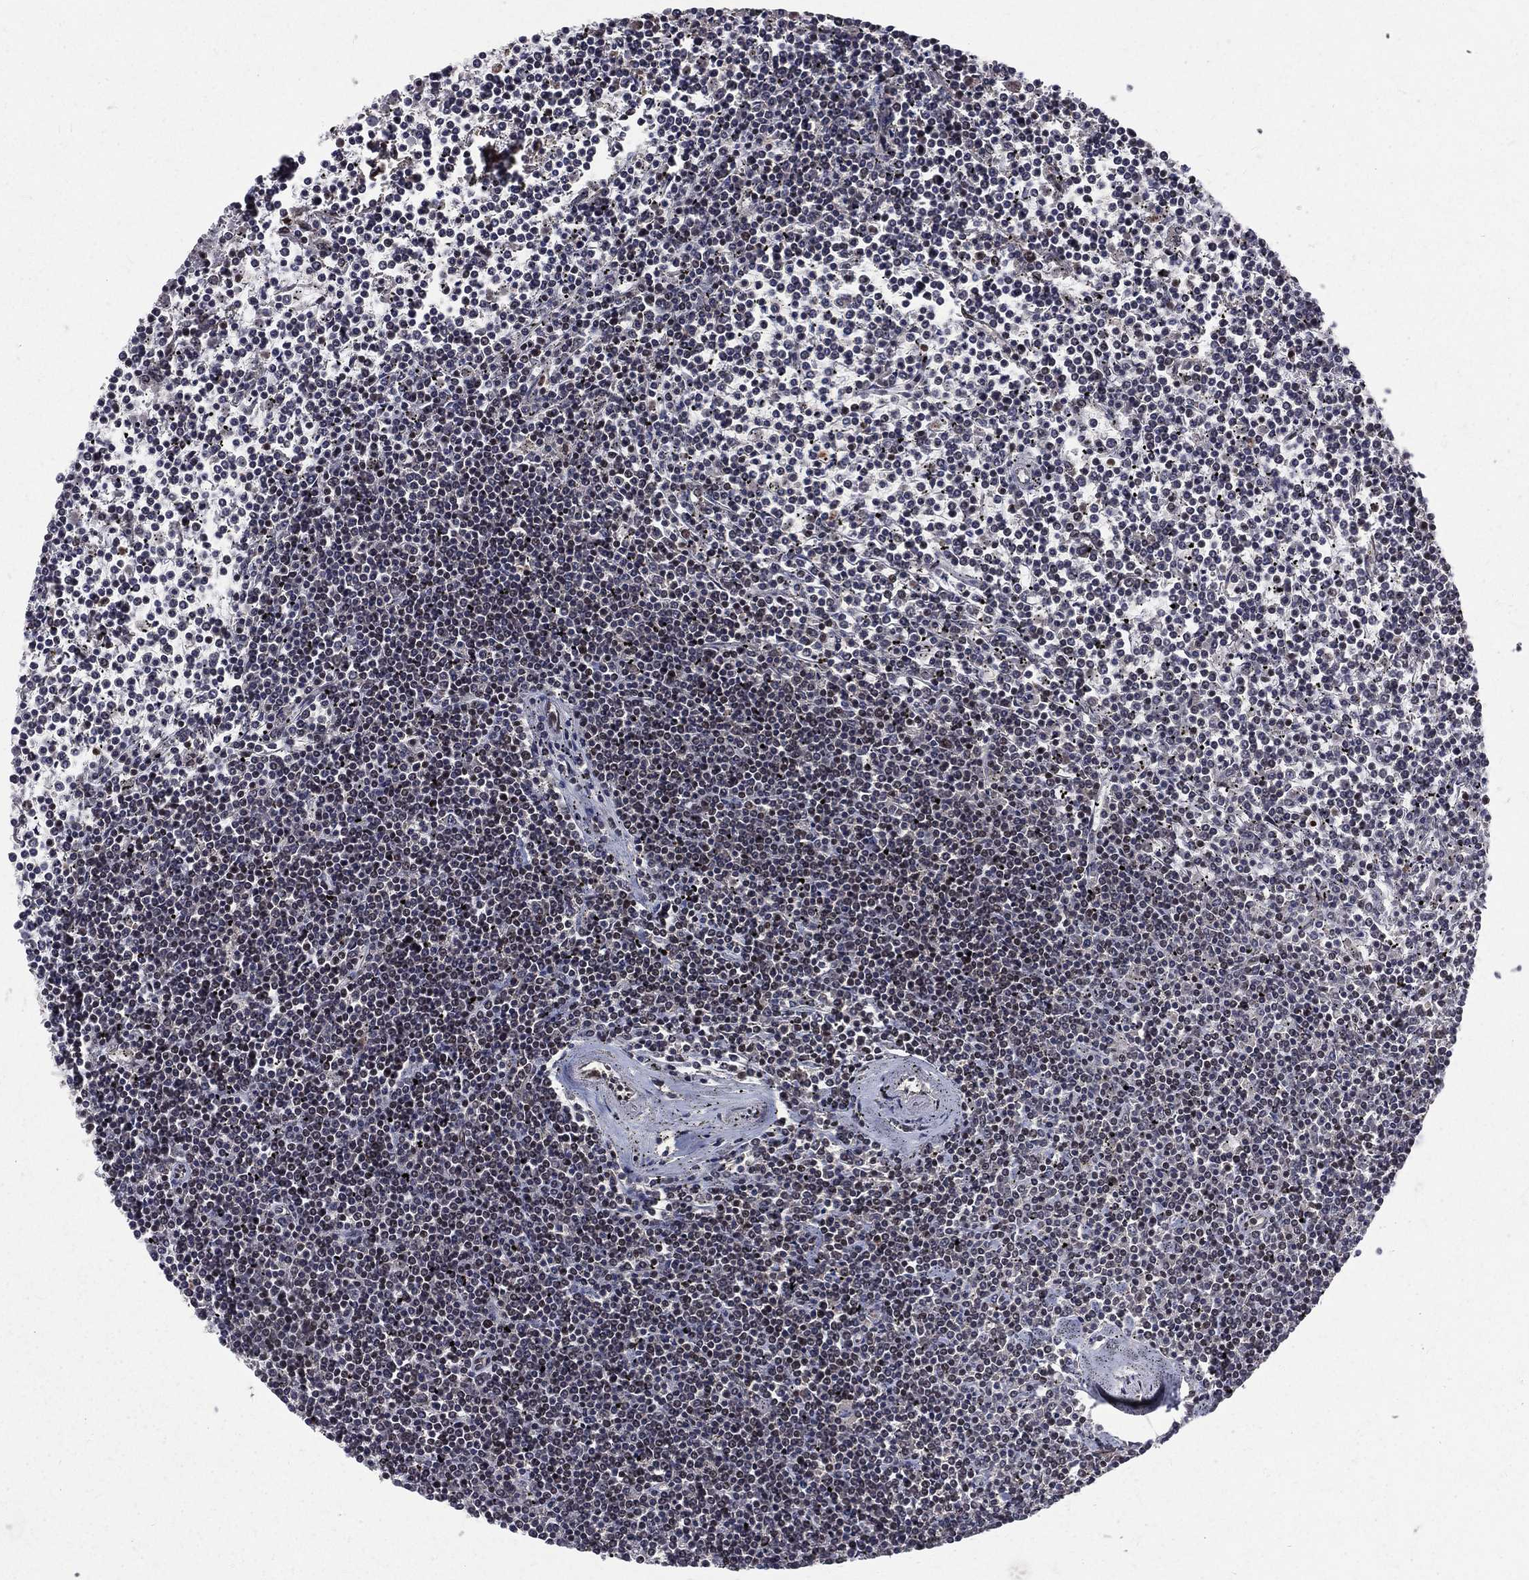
{"staining": {"intensity": "moderate", "quantity": "<25%", "location": "nuclear"}, "tissue": "lymphoma", "cell_type": "Tumor cells", "image_type": "cancer", "snomed": [{"axis": "morphology", "description": "Malignant lymphoma, non-Hodgkin's type, Low grade"}, {"axis": "topography", "description": "Spleen"}], "caption": "Protein staining of low-grade malignant lymphoma, non-Hodgkin's type tissue demonstrates moderate nuclear expression in approximately <25% of tumor cells.", "gene": "SMC3", "patient": {"sex": "female", "age": 19}}